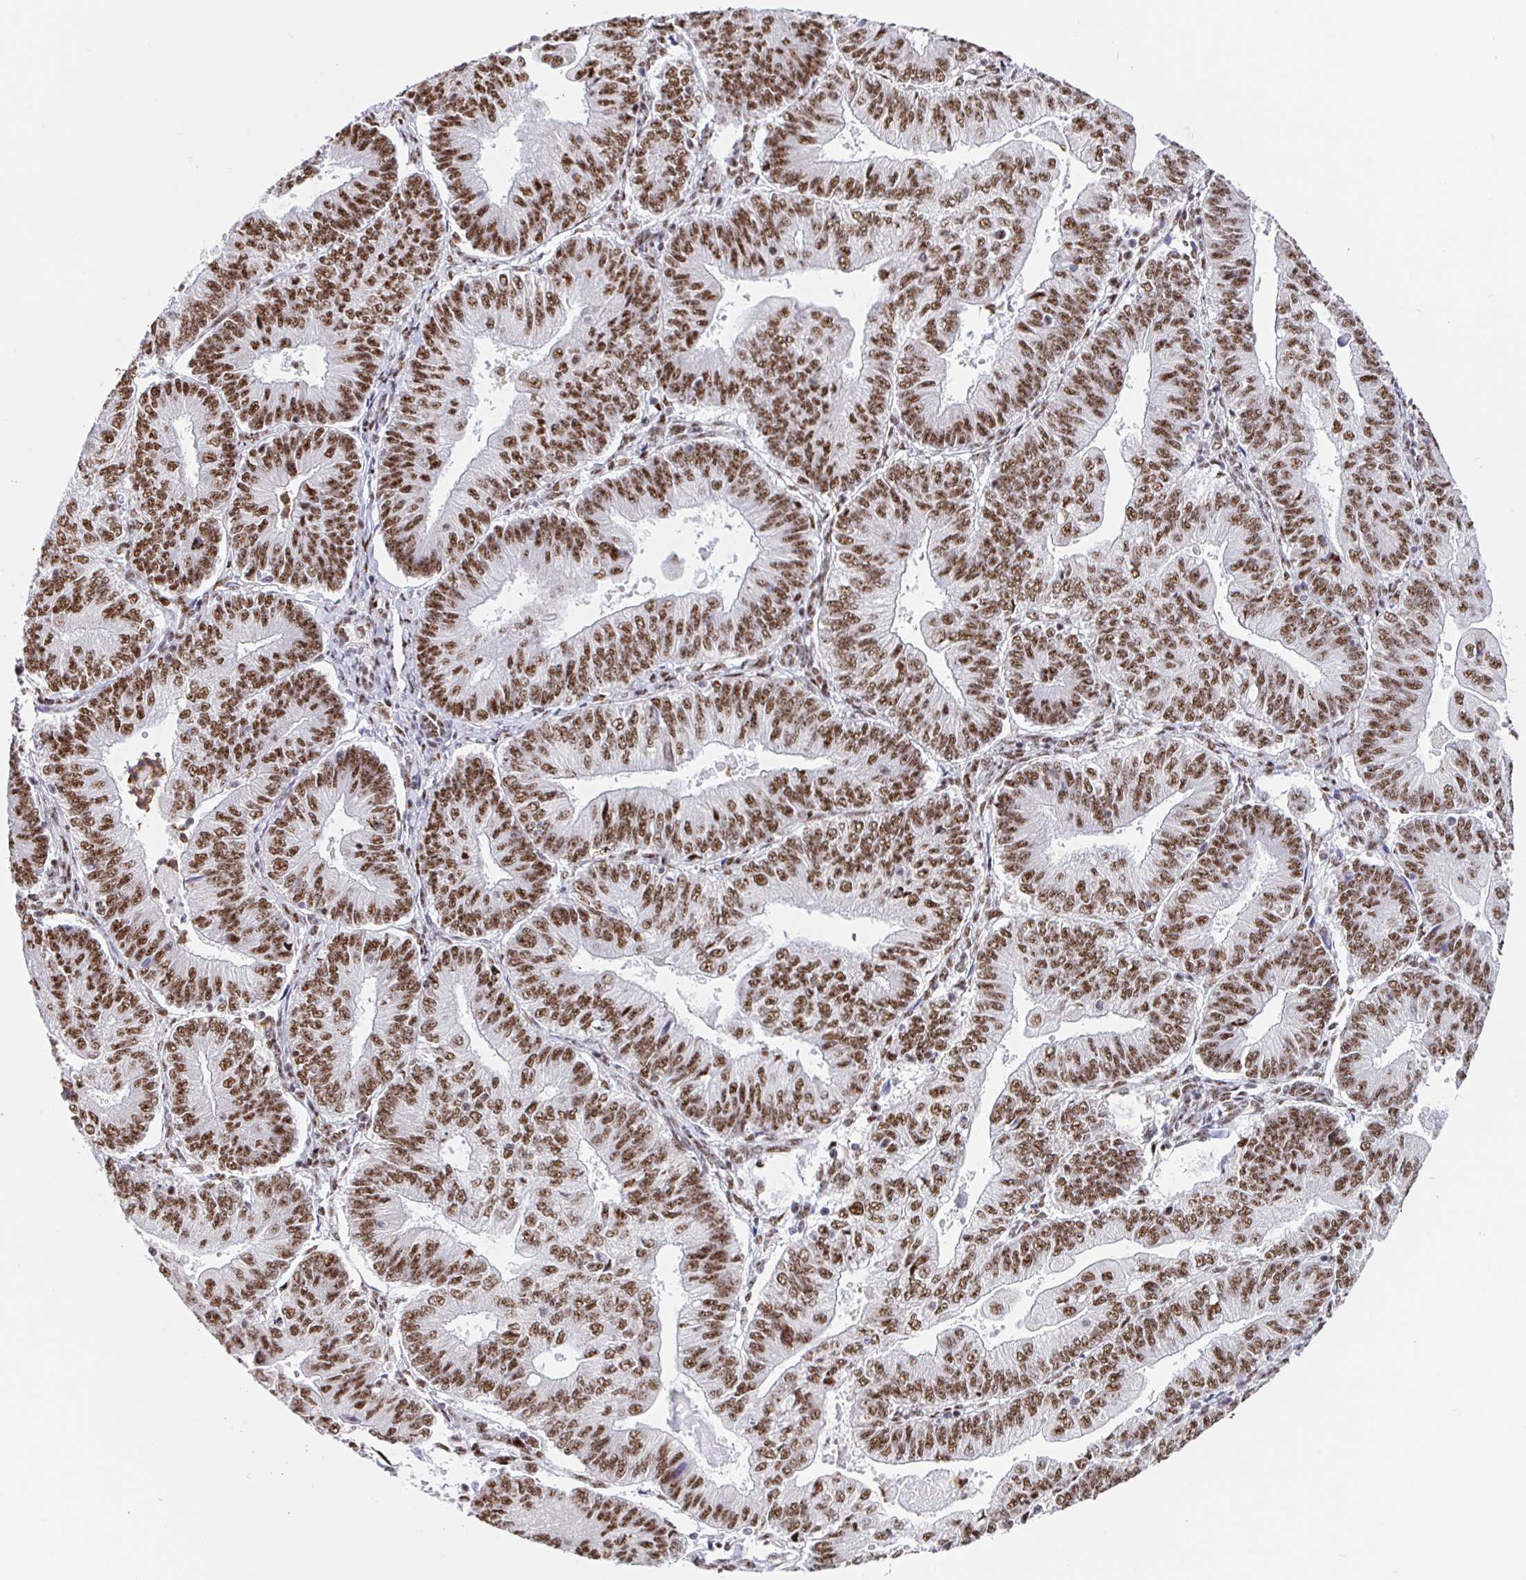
{"staining": {"intensity": "moderate", "quantity": ">75%", "location": "nuclear"}, "tissue": "endometrial cancer", "cell_type": "Tumor cells", "image_type": "cancer", "snomed": [{"axis": "morphology", "description": "Adenocarcinoma, NOS"}, {"axis": "topography", "description": "Endometrium"}], "caption": "Brown immunohistochemical staining in human endometrial cancer (adenocarcinoma) displays moderate nuclear staining in approximately >75% of tumor cells.", "gene": "SETD5", "patient": {"sex": "female", "age": 65}}